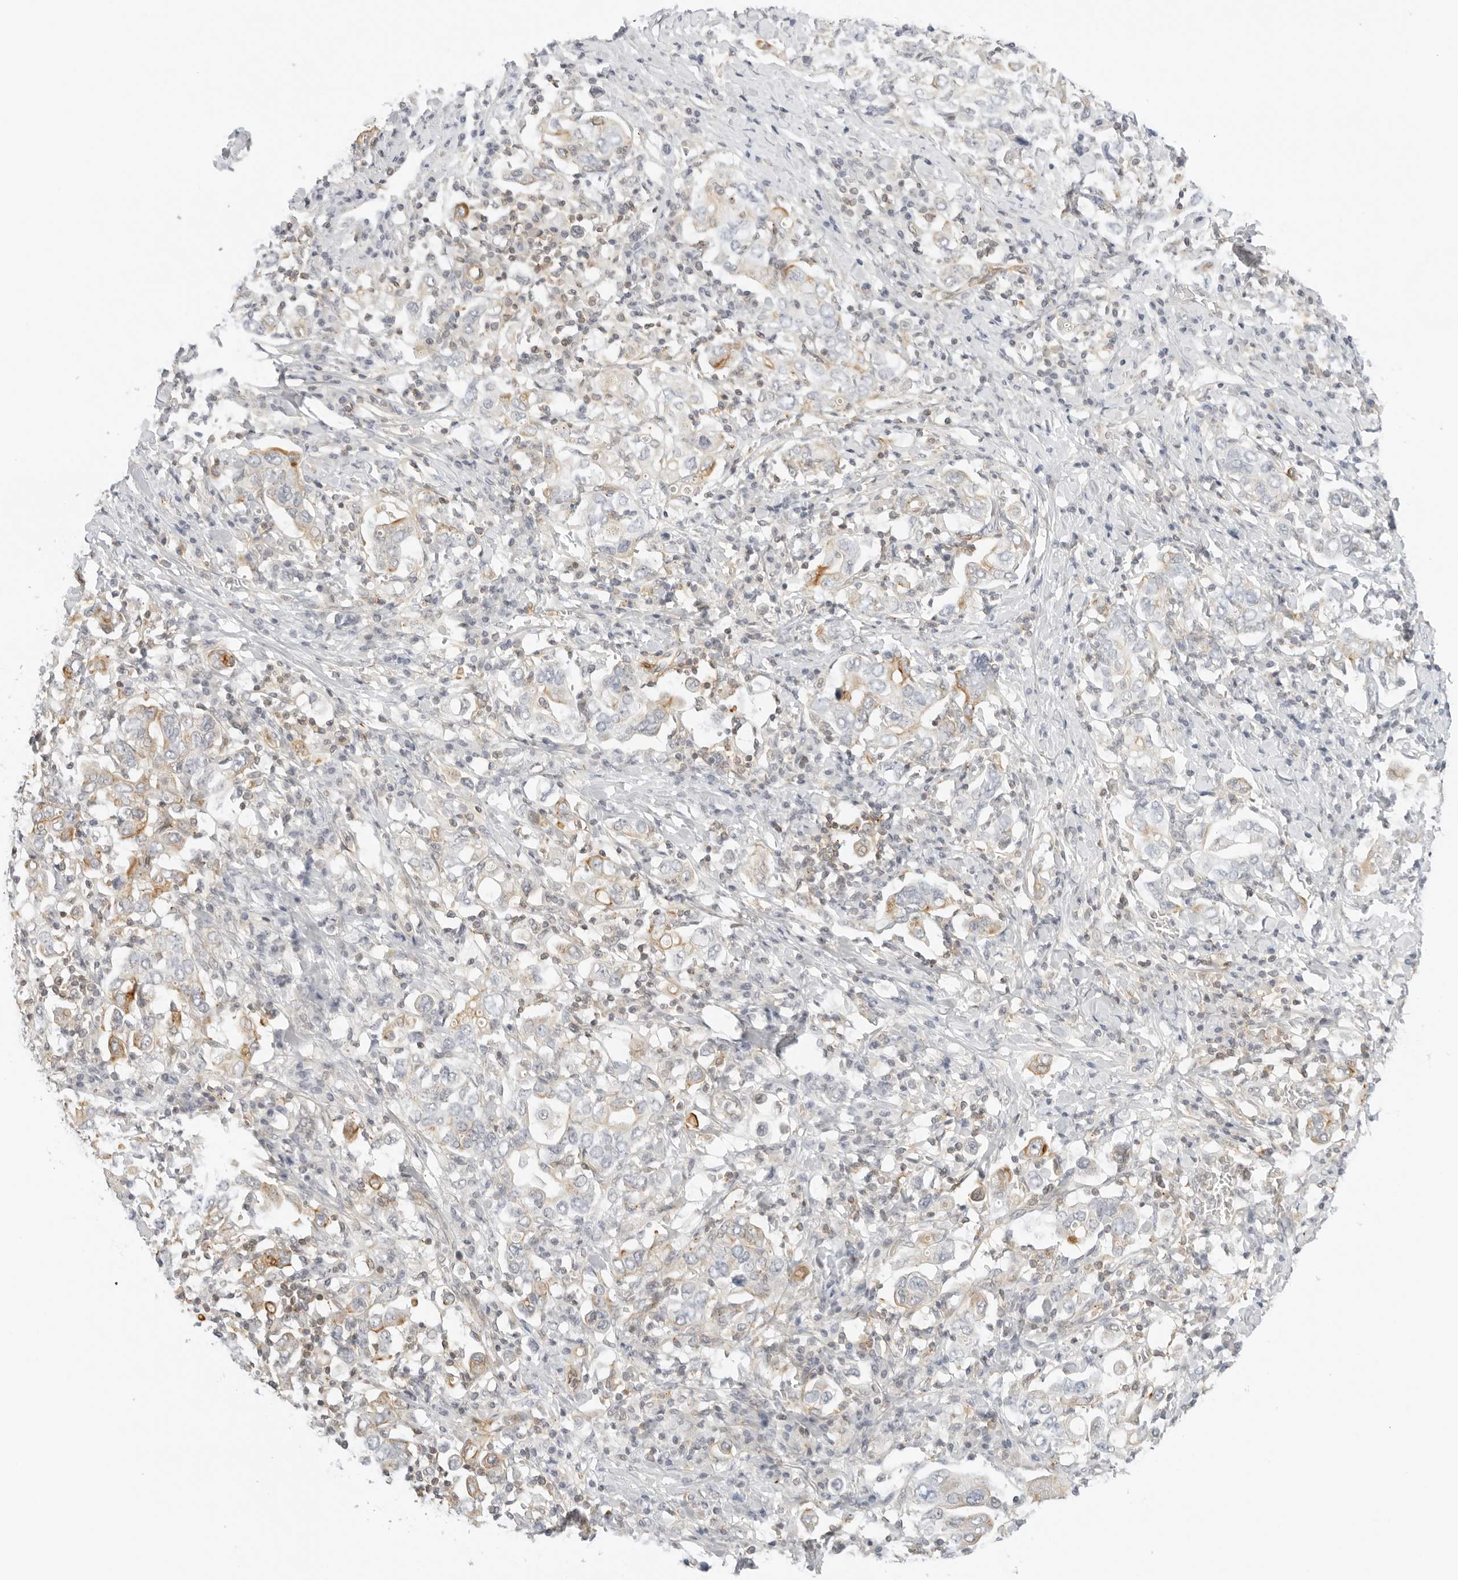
{"staining": {"intensity": "moderate", "quantity": "<25%", "location": "cytoplasmic/membranous"}, "tissue": "stomach cancer", "cell_type": "Tumor cells", "image_type": "cancer", "snomed": [{"axis": "morphology", "description": "Adenocarcinoma, NOS"}, {"axis": "topography", "description": "Stomach, upper"}], "caption": "Stomach cancer stained with a brown dye shows moderate cytoplasmic/membranous positive positivity in about <25% of tumor cells.", "gene": "OSCP1", "patient": {"sex": "male", "age": 62}}